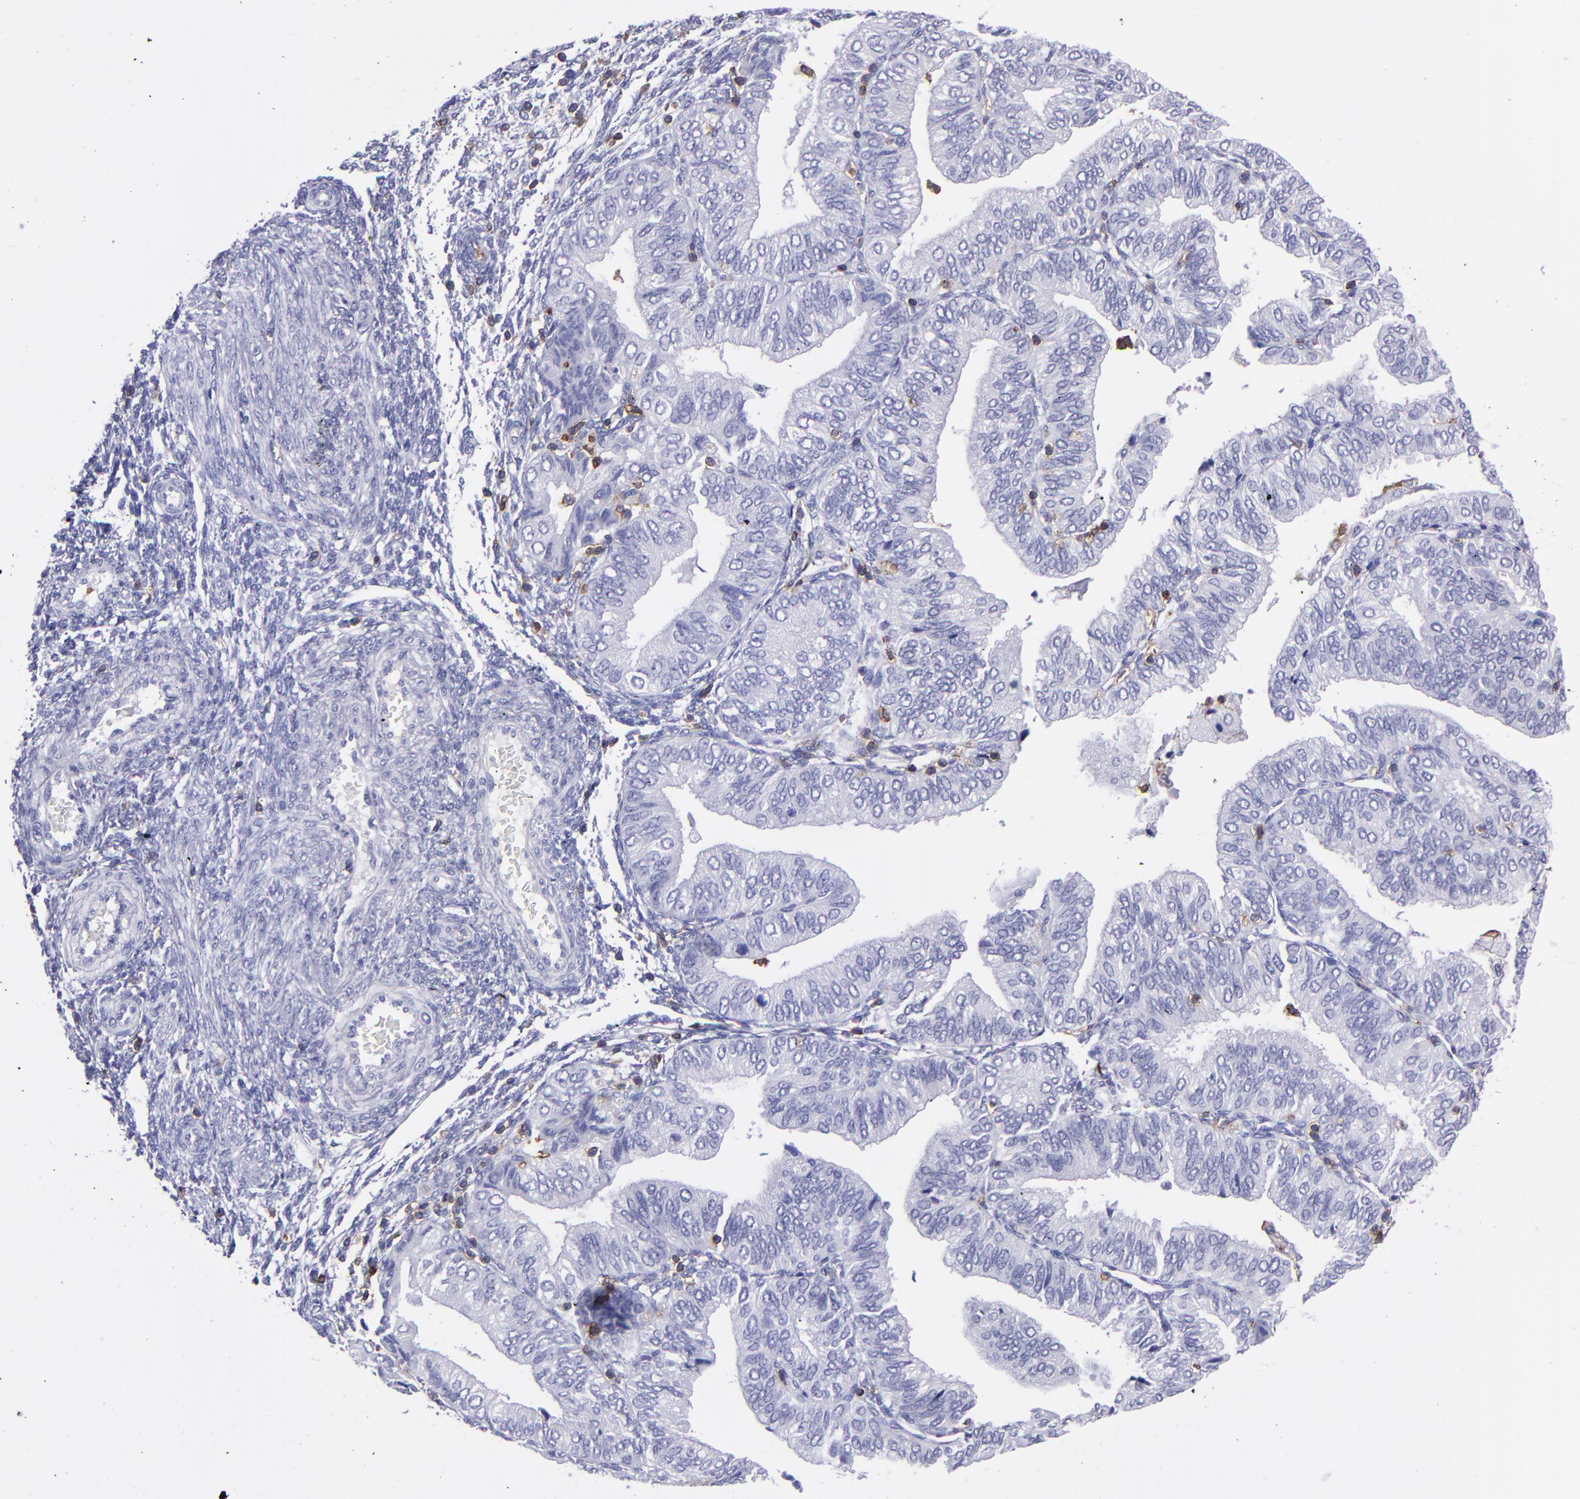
{"staining": {"intensity": "negative", "quantity": "none", "location": "none"}, "tissue": "endometrial cancer", "cell_type": "Tumor cells", "image_type": "cancer", "snomed": [{"axis": "morphology", "description": "Adenocarcinoma, NOS"}, {"axis": "topography", "description": "Endometrium"}], "caption": "Tumor cells show no significant protein expression in endometrial cancer. Brightfield microscopy of immunohistochemistry (IHC) stained with DAB (3,3'-diaminobenzidine) (brown) and hematoxylin (blue), captured at high magnification.", "gene": "ICAM3", "patient": {"sex": "female", "age": 51}}